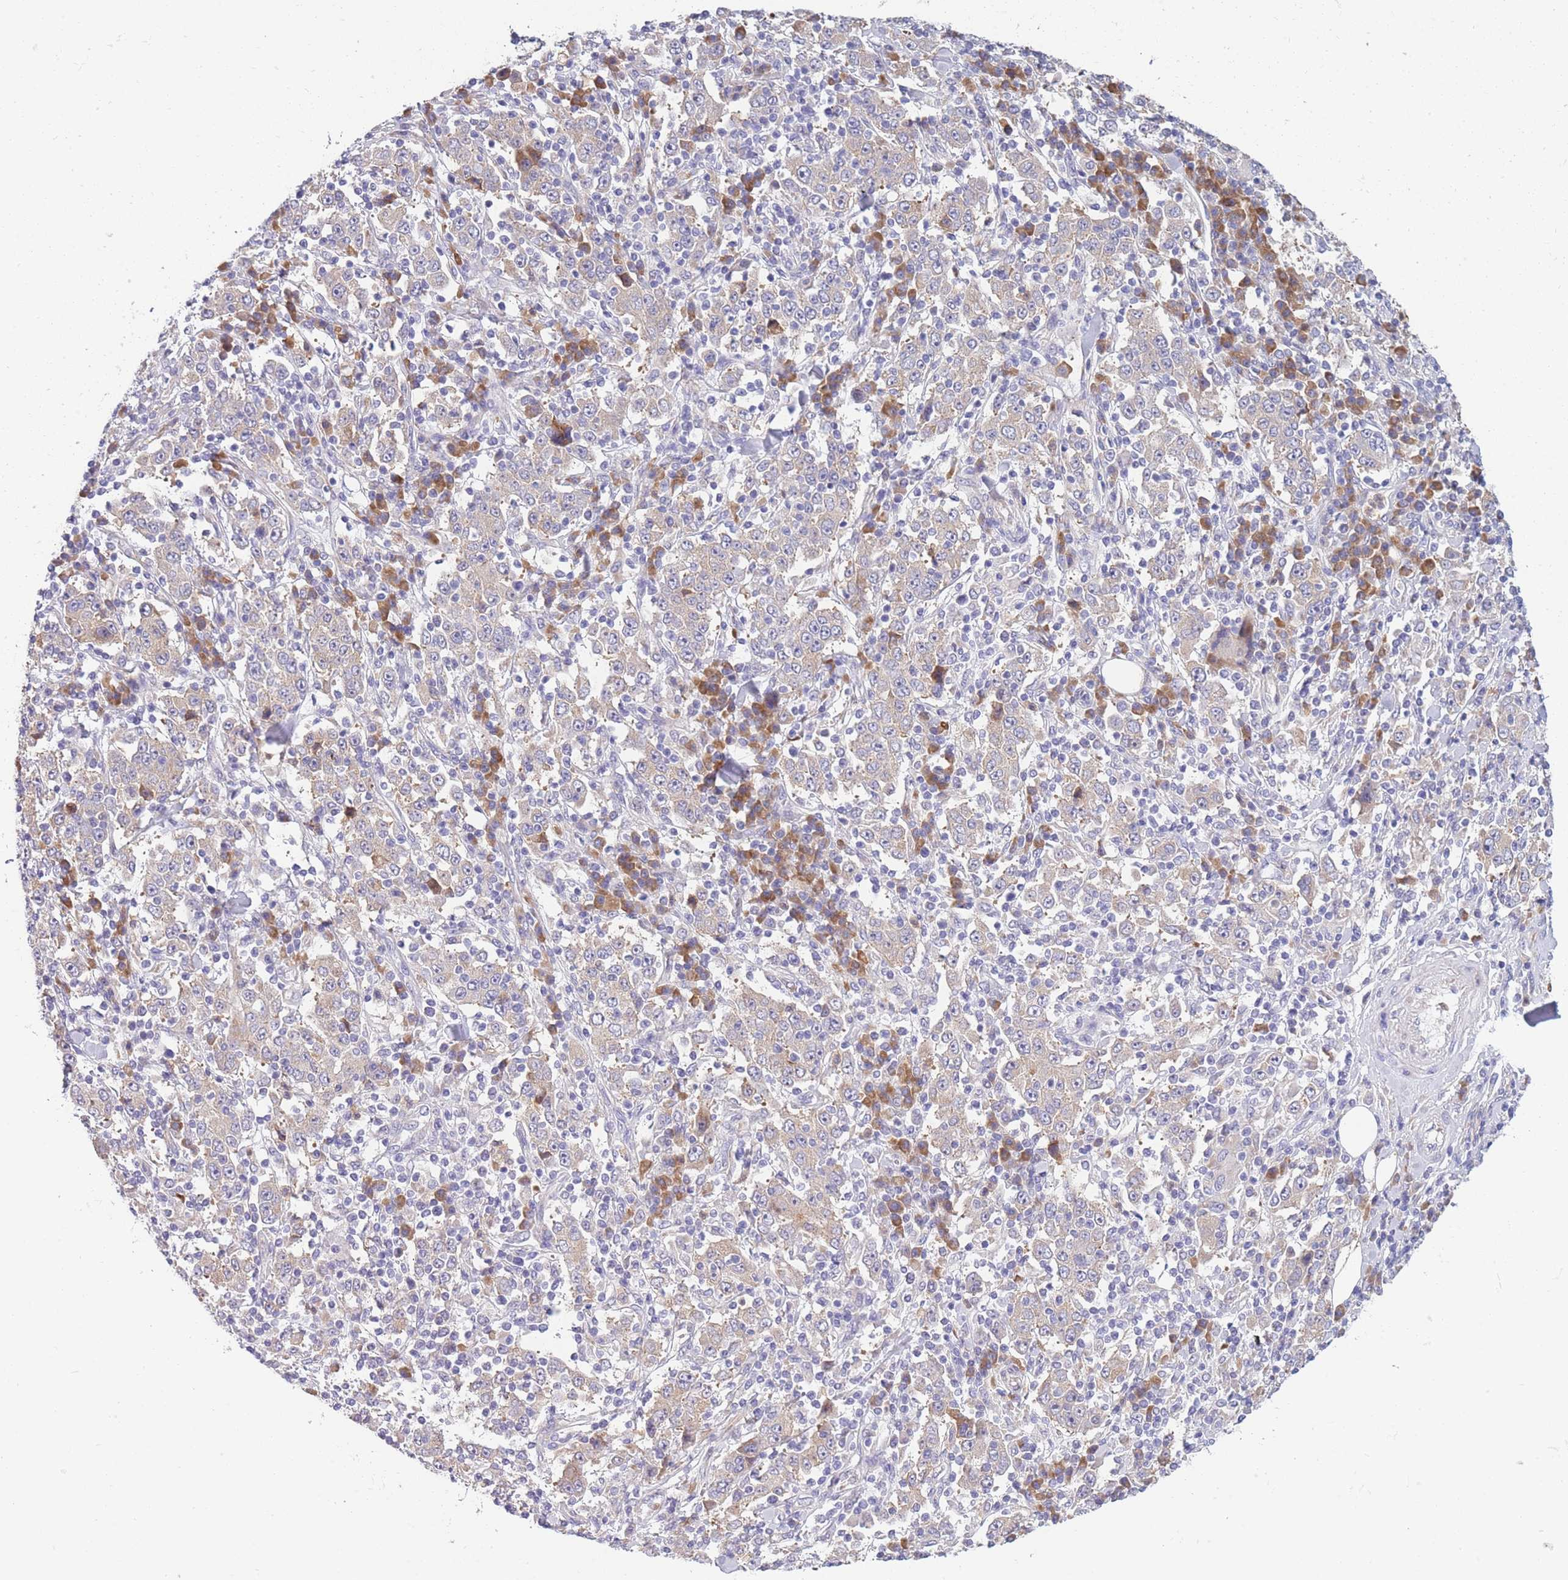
{"staining": {"intensity": "weak", "quantity": "<25%", "location": "cytoplasmic/membranous"}, "tissue": "stomach cancer", "cell_type": "Tumor cells", "image_type": "cancer", "snomed": [{"axis": "morphology", "description": "Normal tissue, NOS"}, {"axis": "morphology", "description": "Adenocarcinoma, NOS"}, {"axis": "topography", "description": "Stomach, upper"}, {"axis": "topography", "description": "Stomach"}], "caption": "Immunohistochemistry of stomach adenocarcinoma exhibits no staining in tumor cells.", "gene": "NDUFAF6", "patient": {"sex": "male", "age": 59}}